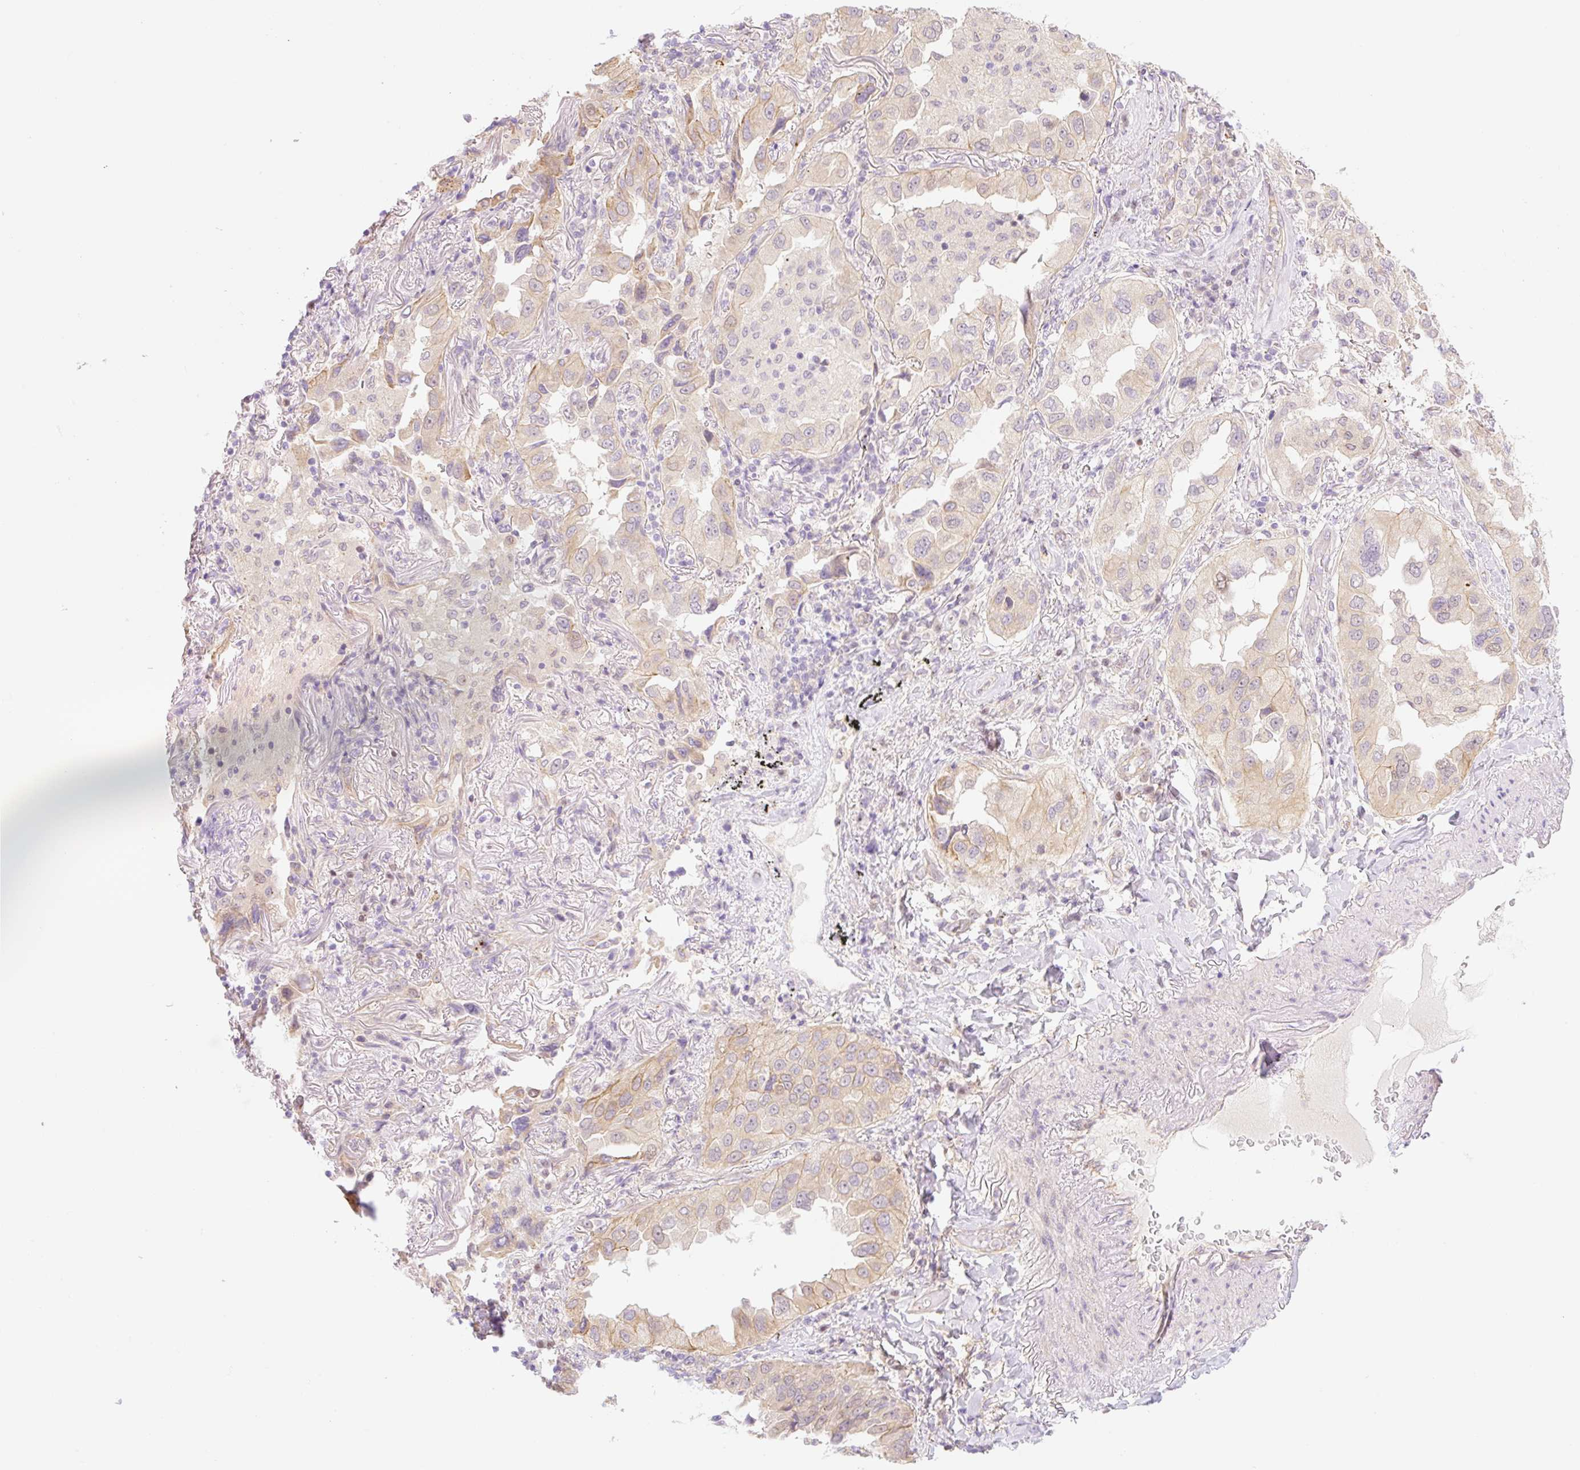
{"staining": {"intensity": "weak", "quantity": "25%-75%", "location": "cytoplasmic/membranous"}, "tissue": "lung cancer", "cell_type": "Tumor cells", "image_type": "cancer", "snomed": [{"axis": "morphology", "description": "Adenocarcinoma, NOS"}, {"axis": "topography", "description": "Lung"}], "caption": "Approximately 25%-75% of tumor cells in lung cancer (adenocarcinoma) display weak cytoplasmic/membranous protein staining as visualized by brown immunohistochemical staining.", "gene": "NLRP5", "patient": {"sex": "female", "age": 69}}